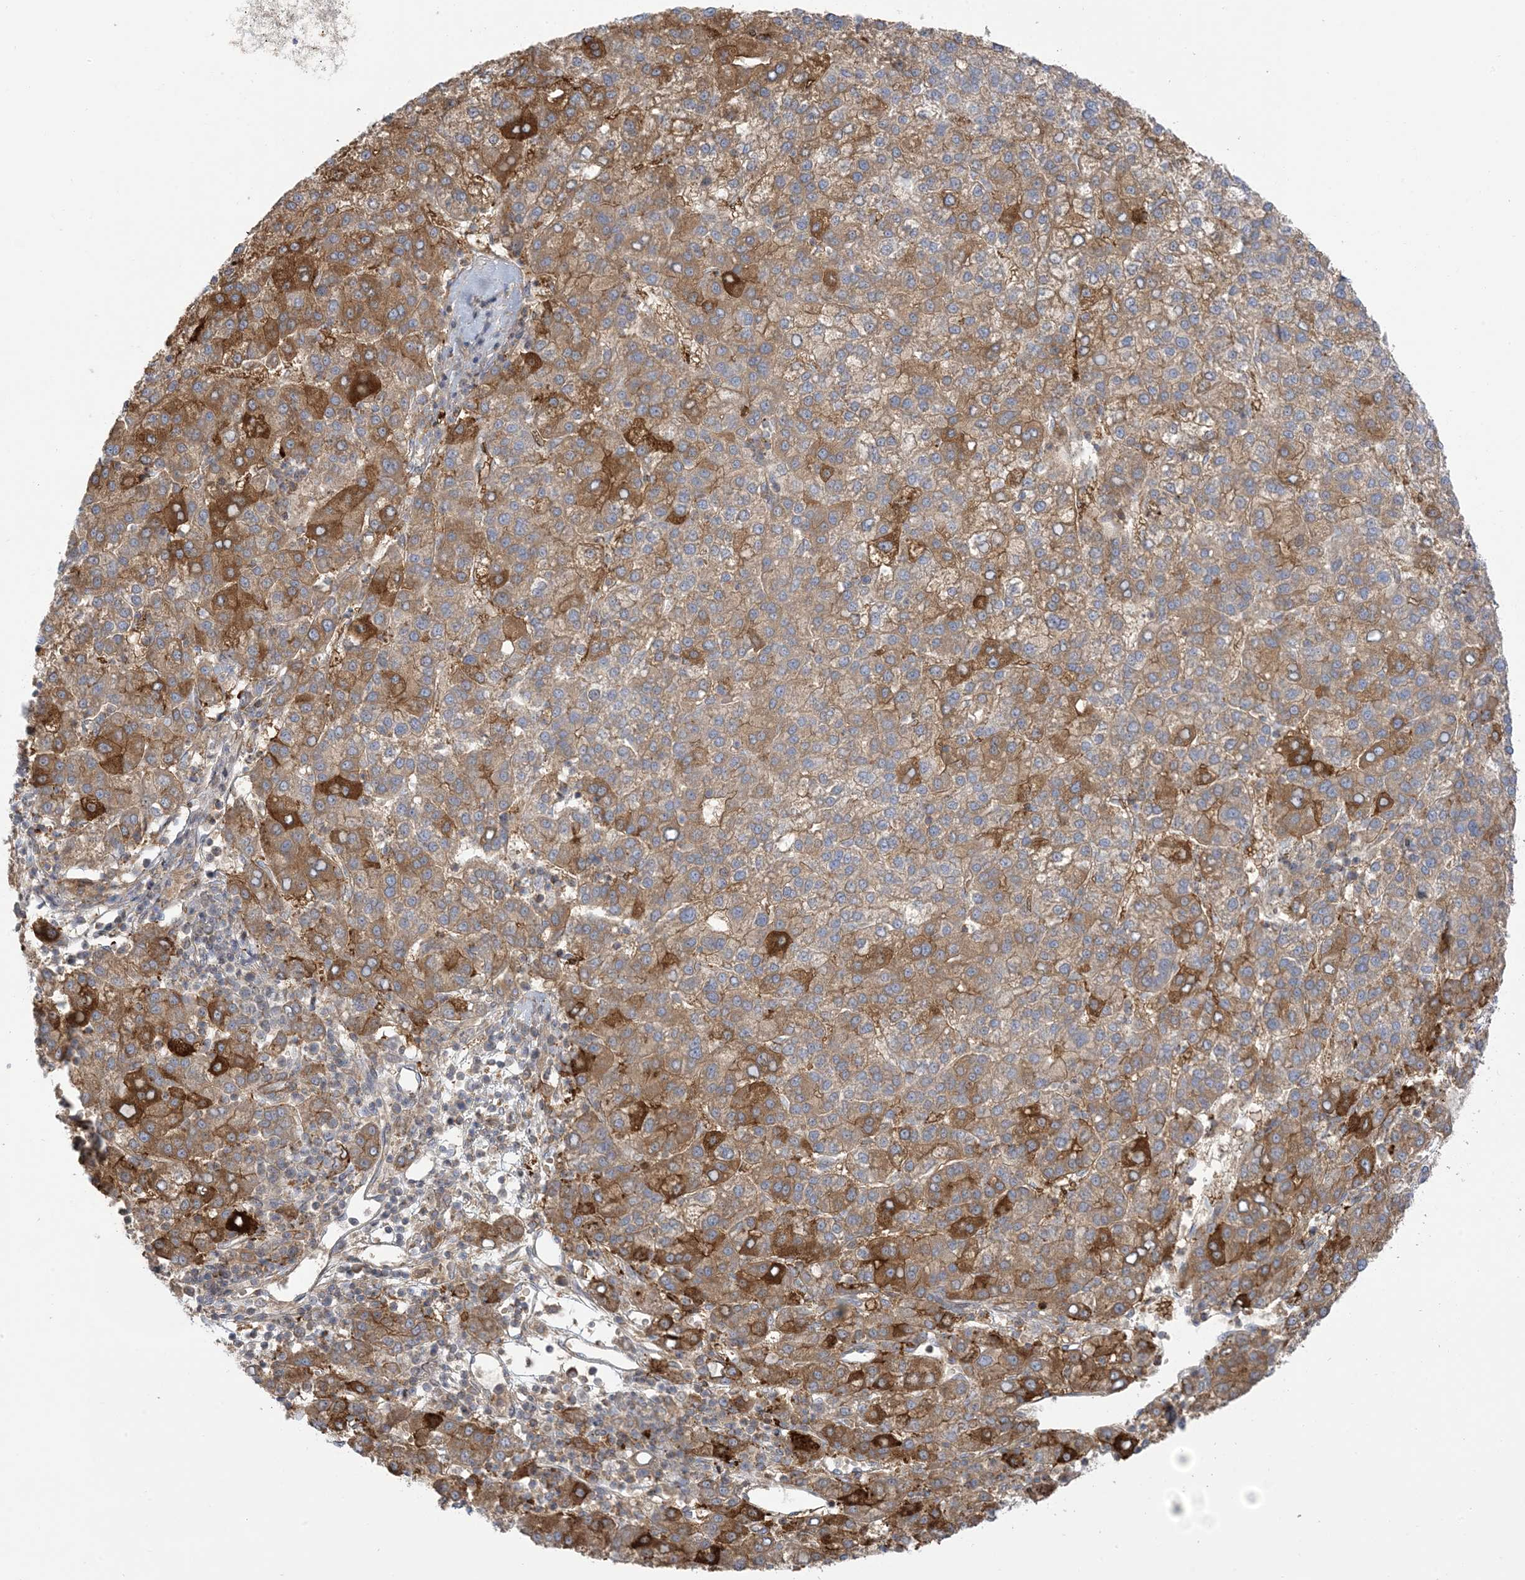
{"staining": {"intensity": "strong", "quantity": "25%-75%", "location": "cytoplasmic/membranous"}, "tissue": "liver cancer", "cell_type": "Tumor cells", "image_type": "cancer", "snomed": [{"axis": "morphology", "description": "Carcinoma, Hepatocellular, NOS"}, {"axis": "topography", "description": "Liver"}], "caption": "Strong cytoplasmic/membranous staining is appreciated in approximately 25%-75% of tumor cells in liver cancer (hepatocellular carcinoma). Using DAB (3,3'-diaminobenzidine) (brown) and hematoxylin (blue) stains, captured at high magnification using brightfield microscopy.", "gene": "ICMT", "patient": {"sex": "female", "age": 58}}